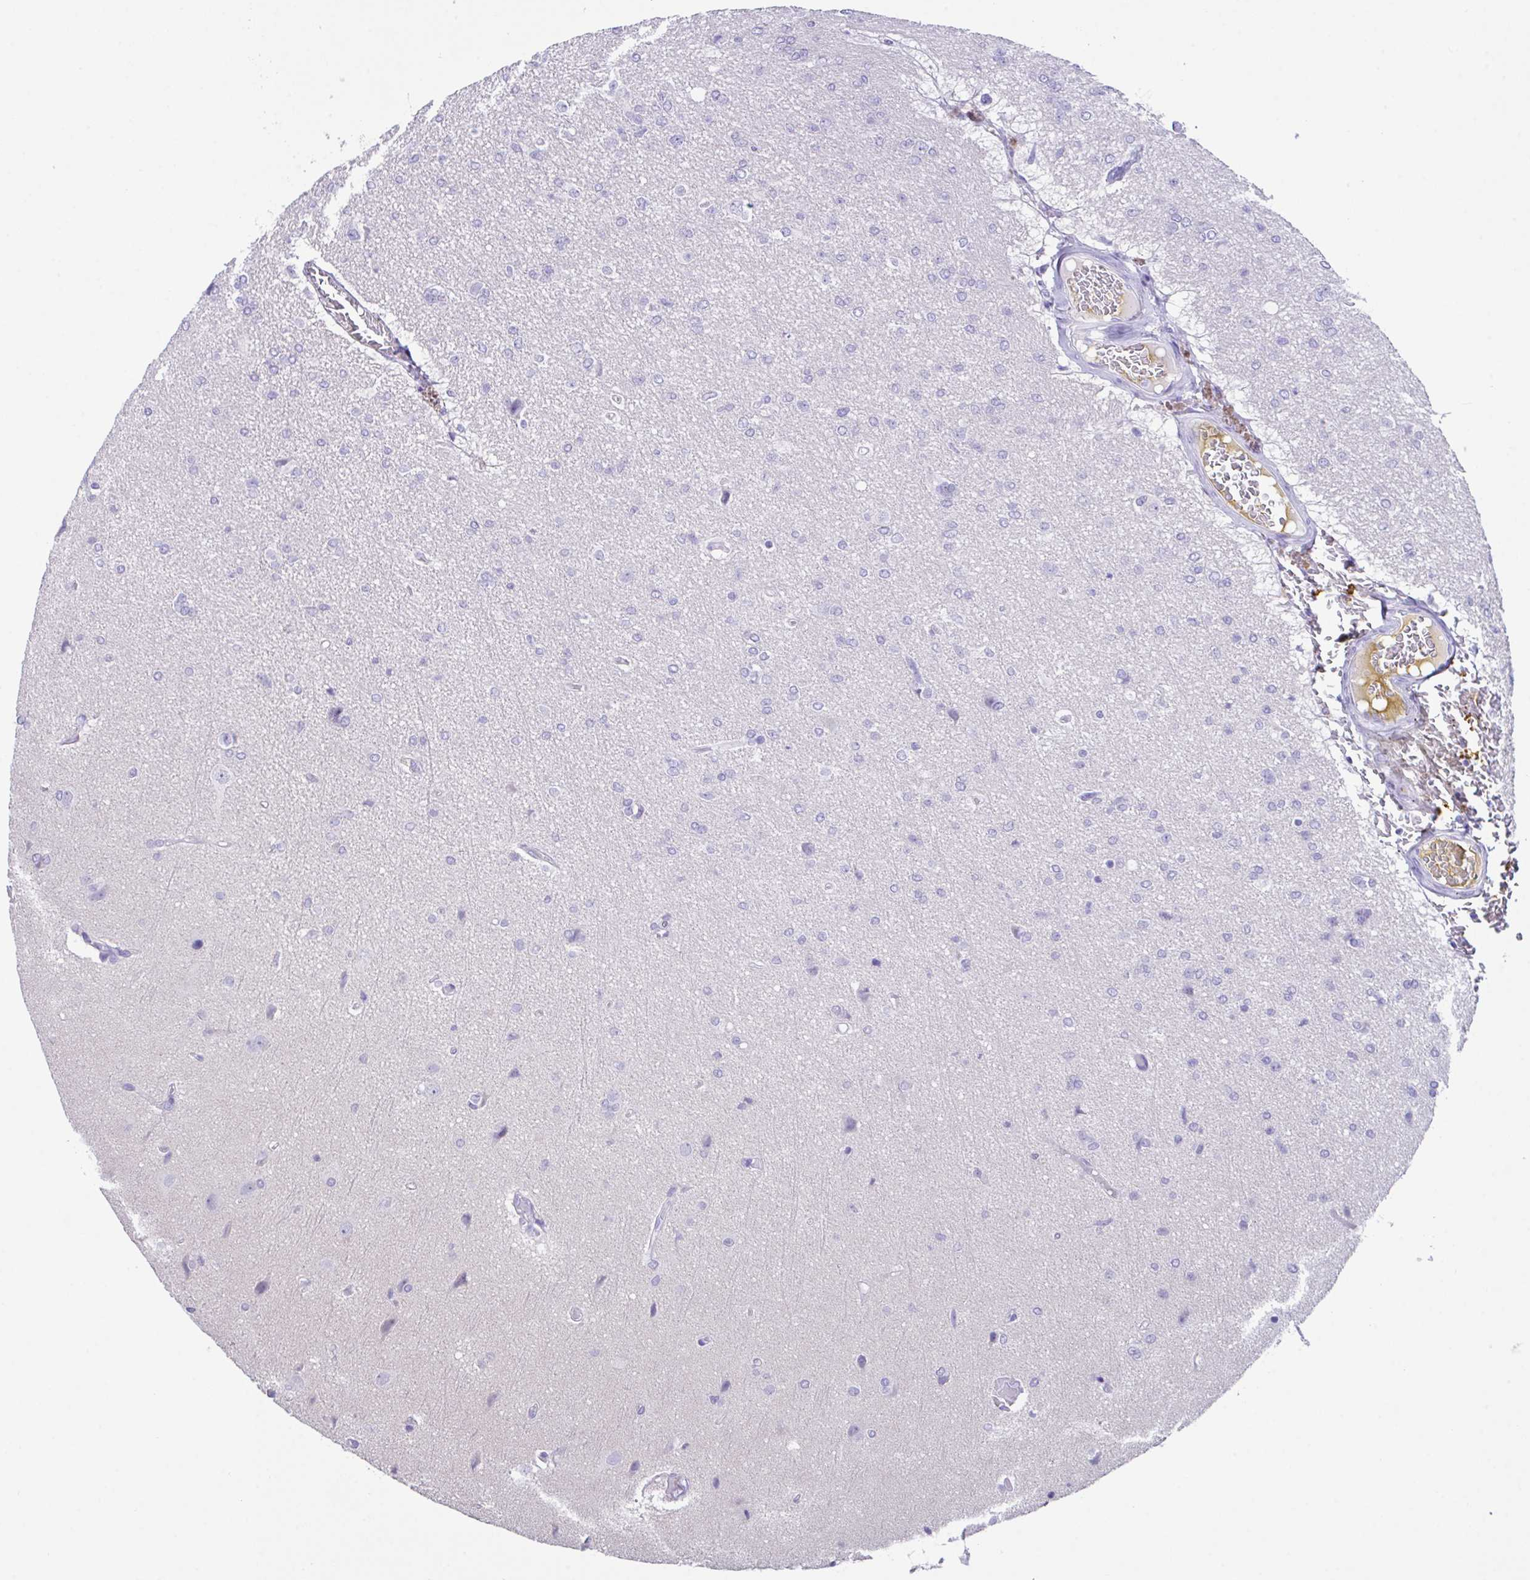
{"staining": {"intensity": "negative", "quantity": "none", "location": "none"}, "tissue": "glioma", "cell_type": "Tumor cells", "image_type": "cancer", "snomed": [{"axis": "morphology", "description": "Glioma, malignant, Low grade"}, {"axis": "topography", "description": "Brain"}], "caption": "Immunohistochemistry of human glioma demonstrates no expression in tumor cells.", "gene": "HACD4", "patient": {"sex": "male", "age": 26}}